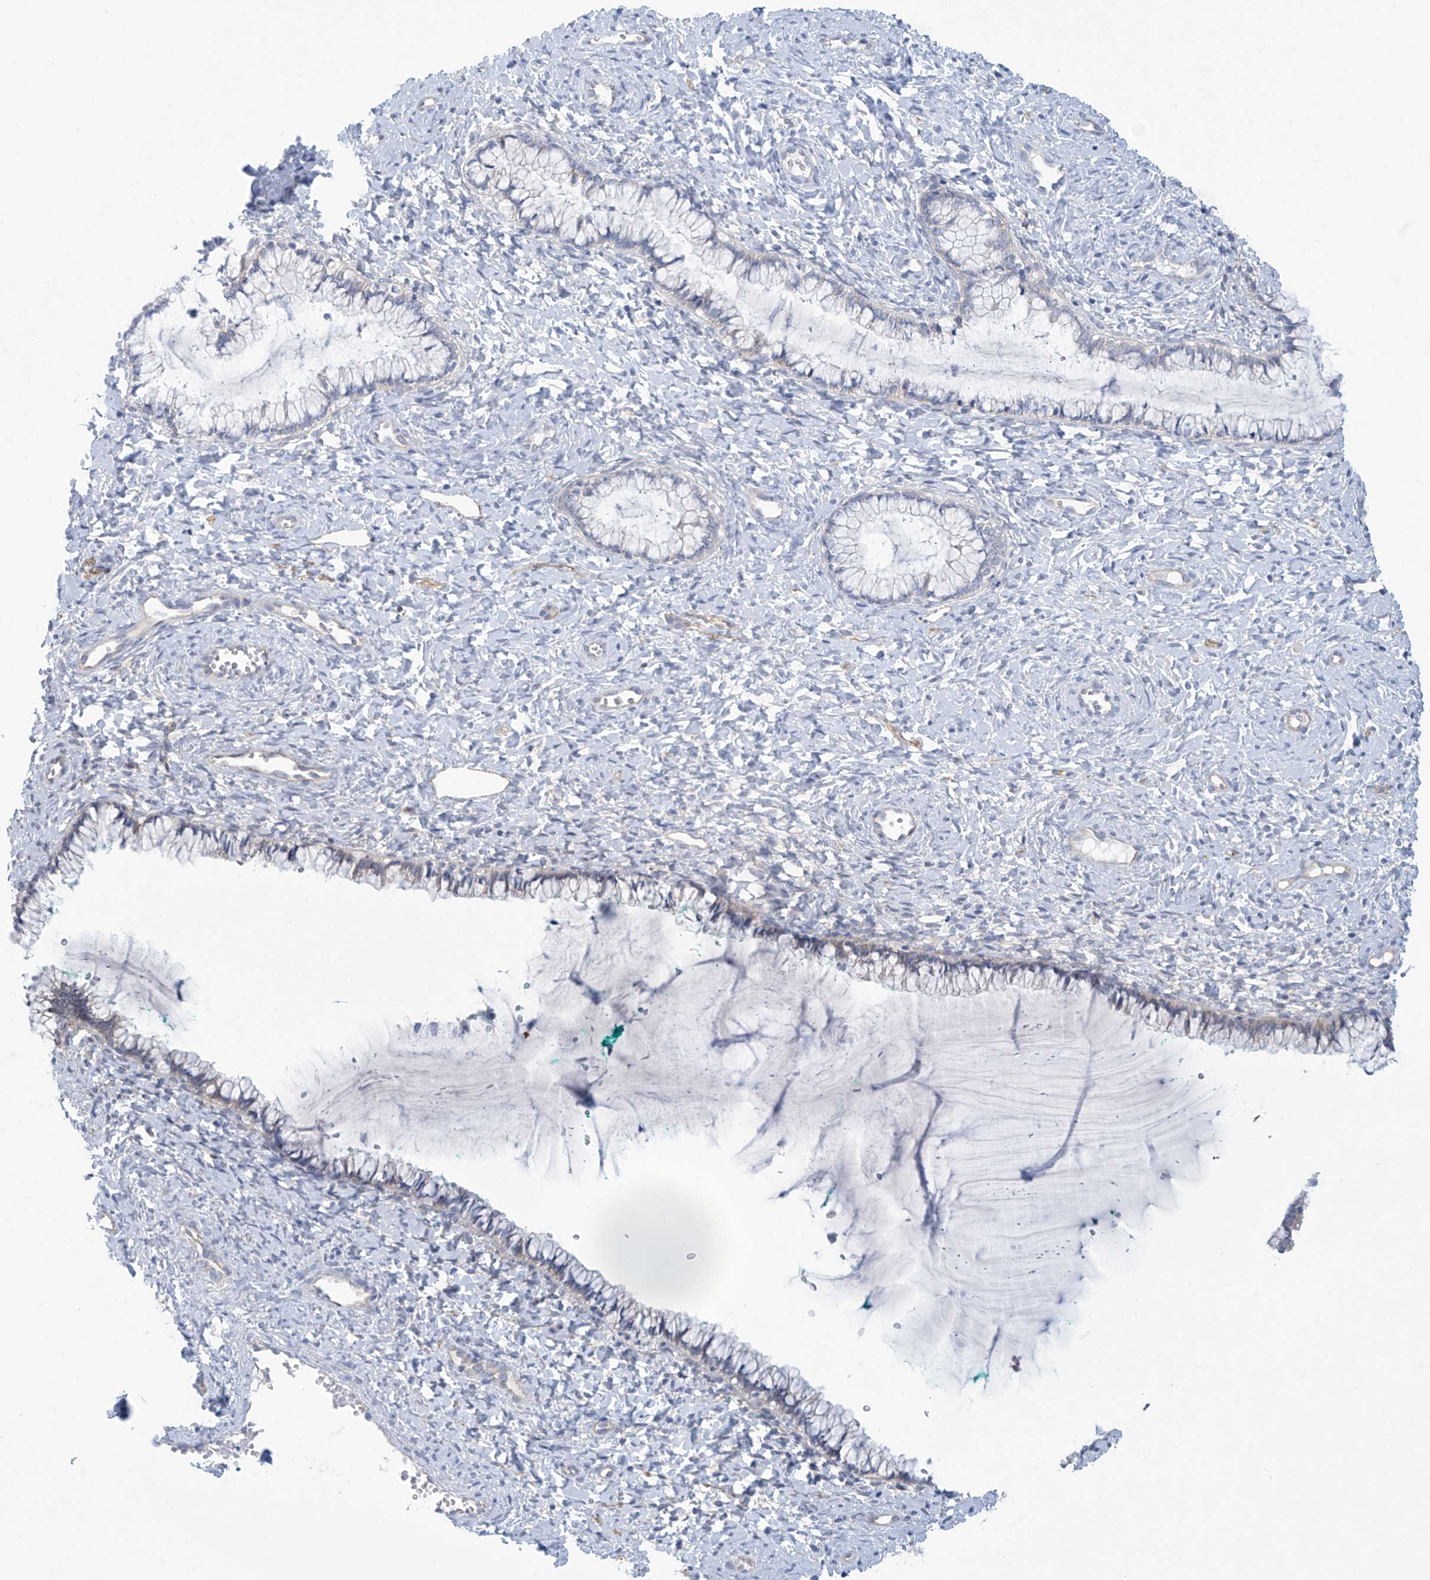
{"staining": {"intensity": "negative", "quantity": "none", "location": "none"}, "tissue": "cervix", "cell_type": "Glandular cells", "image_type": "normal", "snomed": [{"axis": "morphology", "description": "Normal tissue, NOS"}, {"axis": "morphology", "description": "Adenocarcinoma, NOS"}, {"axis": "topography", "description": "Cervix"}], "caption": "DAB immunohistochemical staining of normal cervix displays no significant expression in glandular cells.", "gene": "ABHD13", "patient": {"sex": "female", "age": 29}}